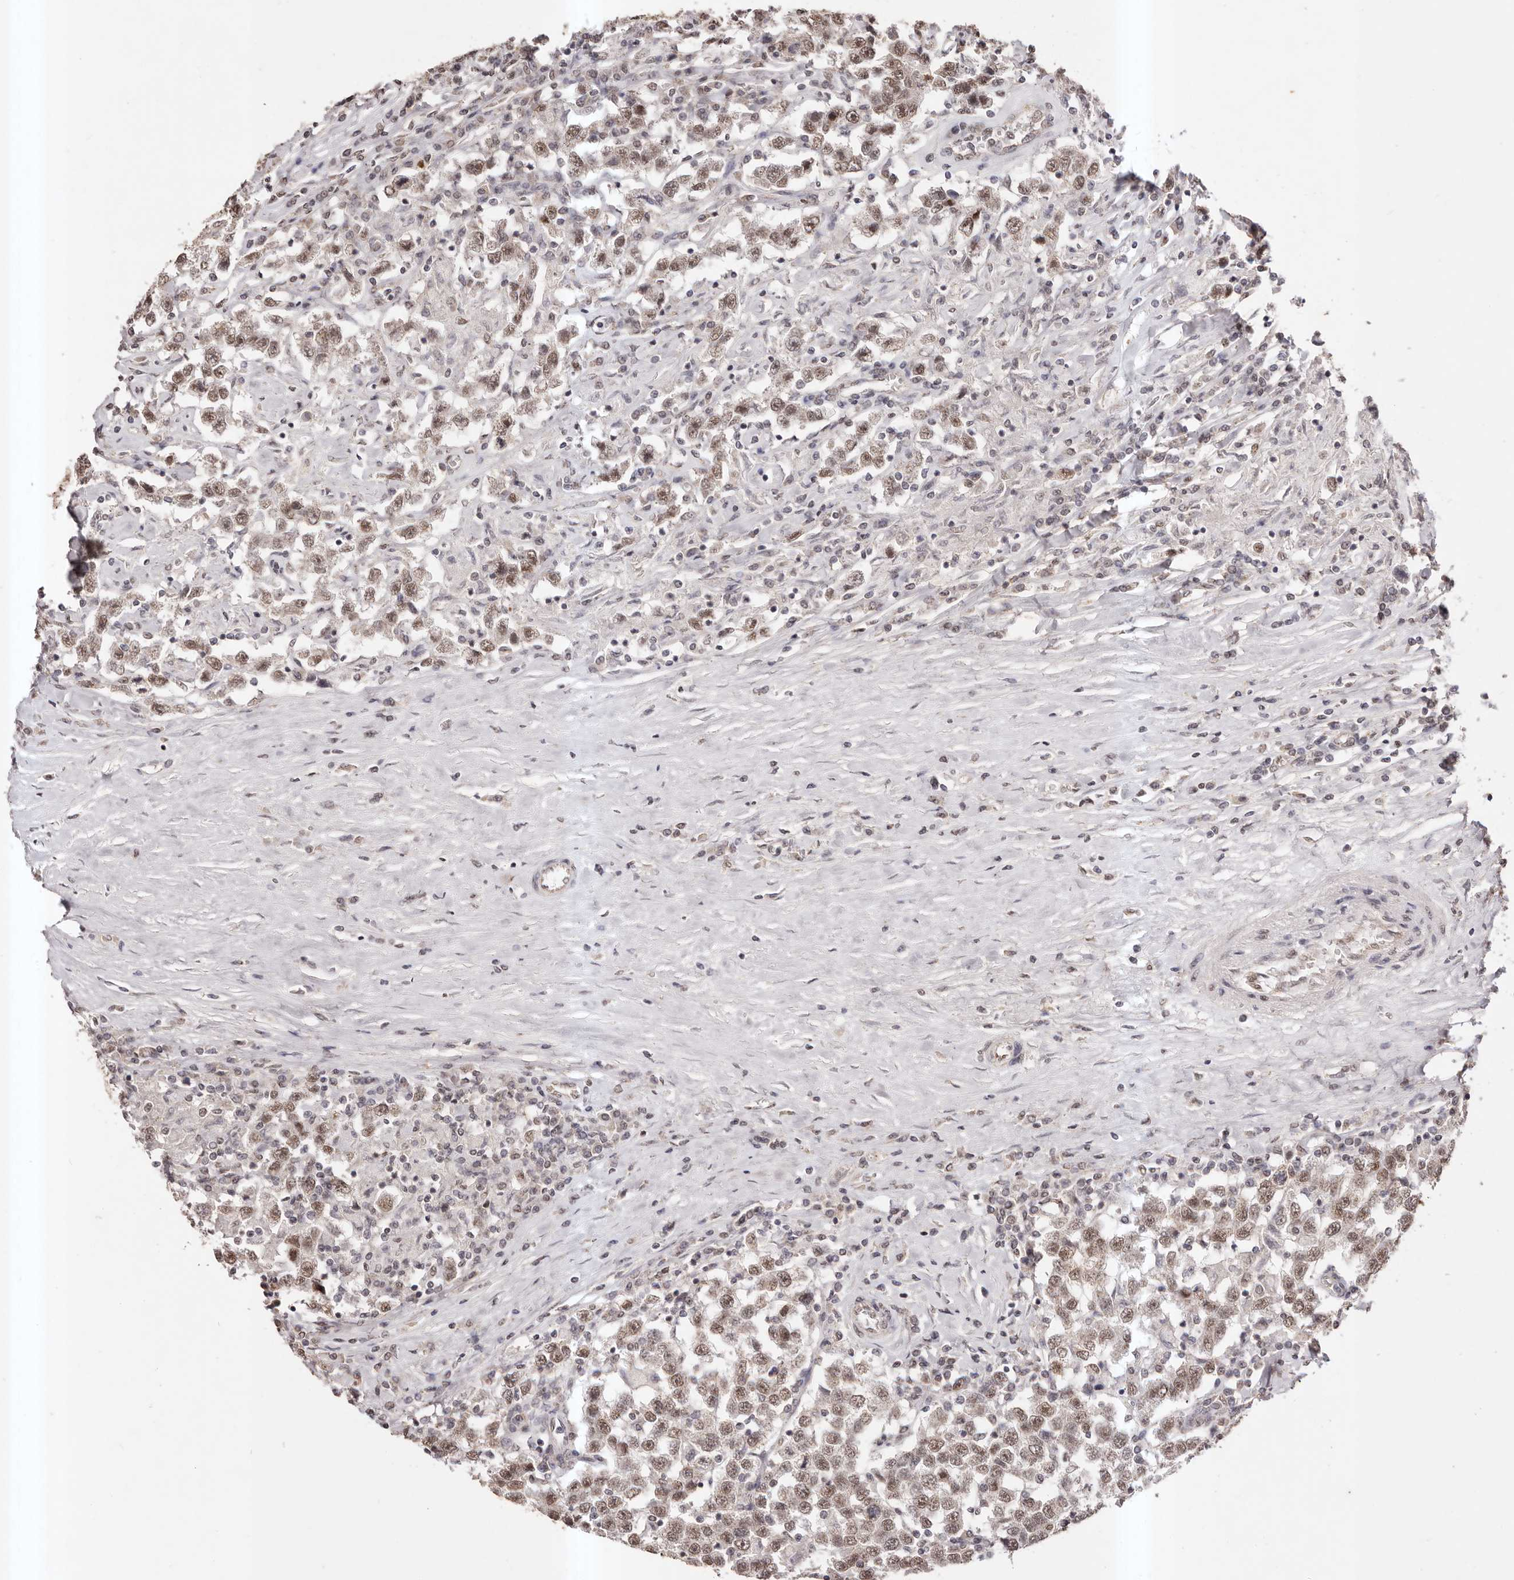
{"staining": {"intensity": "moderate", "quantity": ">75%", "location": "nuclear"}, "tissue": "testis cancer", "cell_type": "Tumor cells", "image_type": "cancer", "snomed": [{"axis": "morphology", "description": "Seminoma, NOS"}, {"axis": "topography", "description": "Testis"}], "caption": "Brown immunohistochemical staining in human testis cancer demonstrates moderate nuclear expression in about >75% of tumor cells.", "gene": "RPS6KA5", "patient": {"sex": "male", "age": 41}}